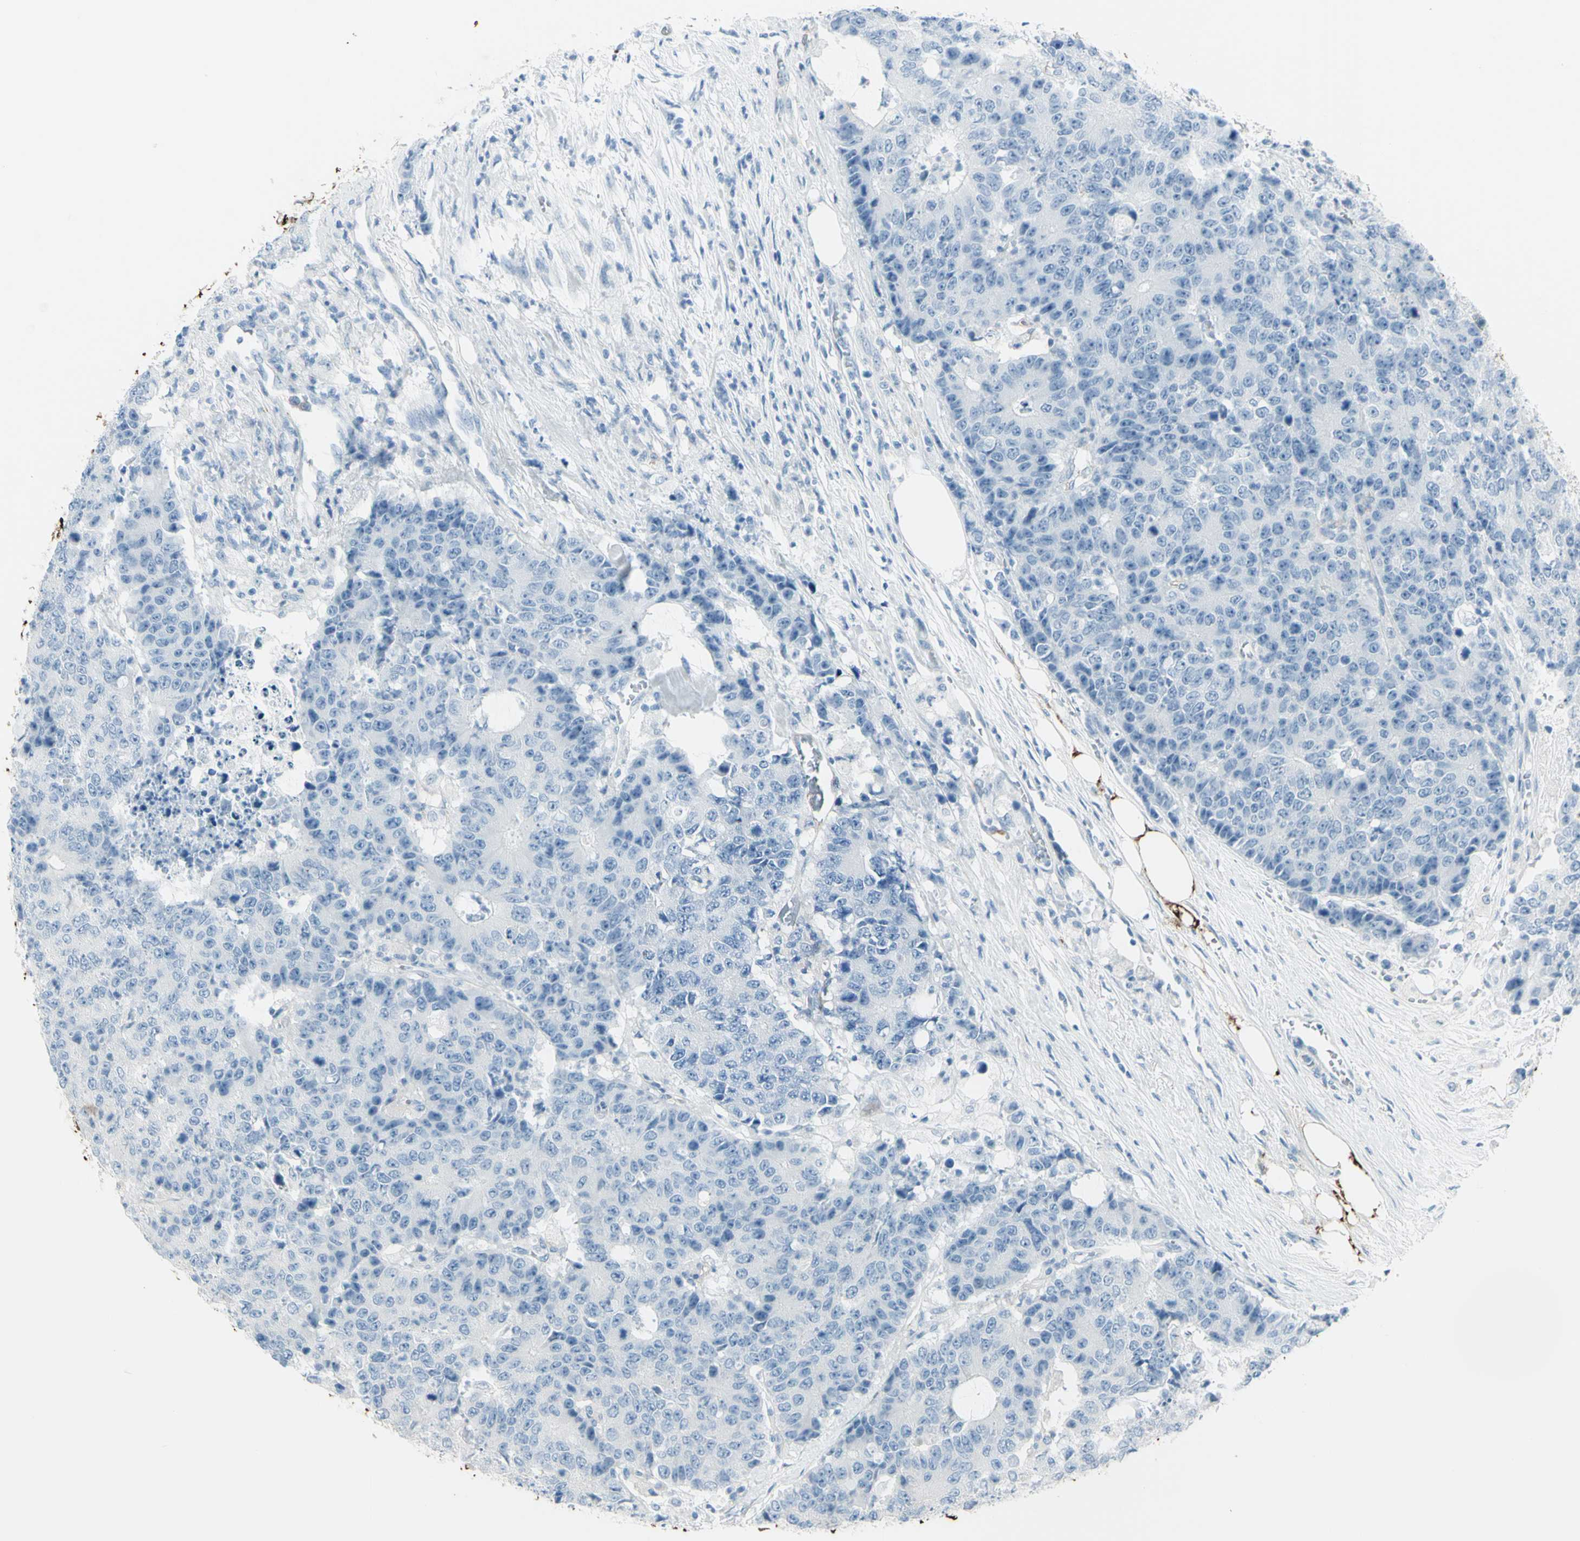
{"staining": {"intensity": "negative", "quantity": "none", "location": "none"}, "tissue": "colorectal cancer", "cell_type": "Tumor cells", "image_type": "cancer", "snomed": [{"axis": "morphology", "description": "Adenocarcinoma, NOS"}, {"axis": "topography", "description": "Colon"}], "caption": "The immunohistochemistry image has no significant positivity in tumor cells of colorectal cancer tissue. (DAB IHC, high magnification).", "gene": "GPR34", "patient": {"sex": "female", "age": 86}}